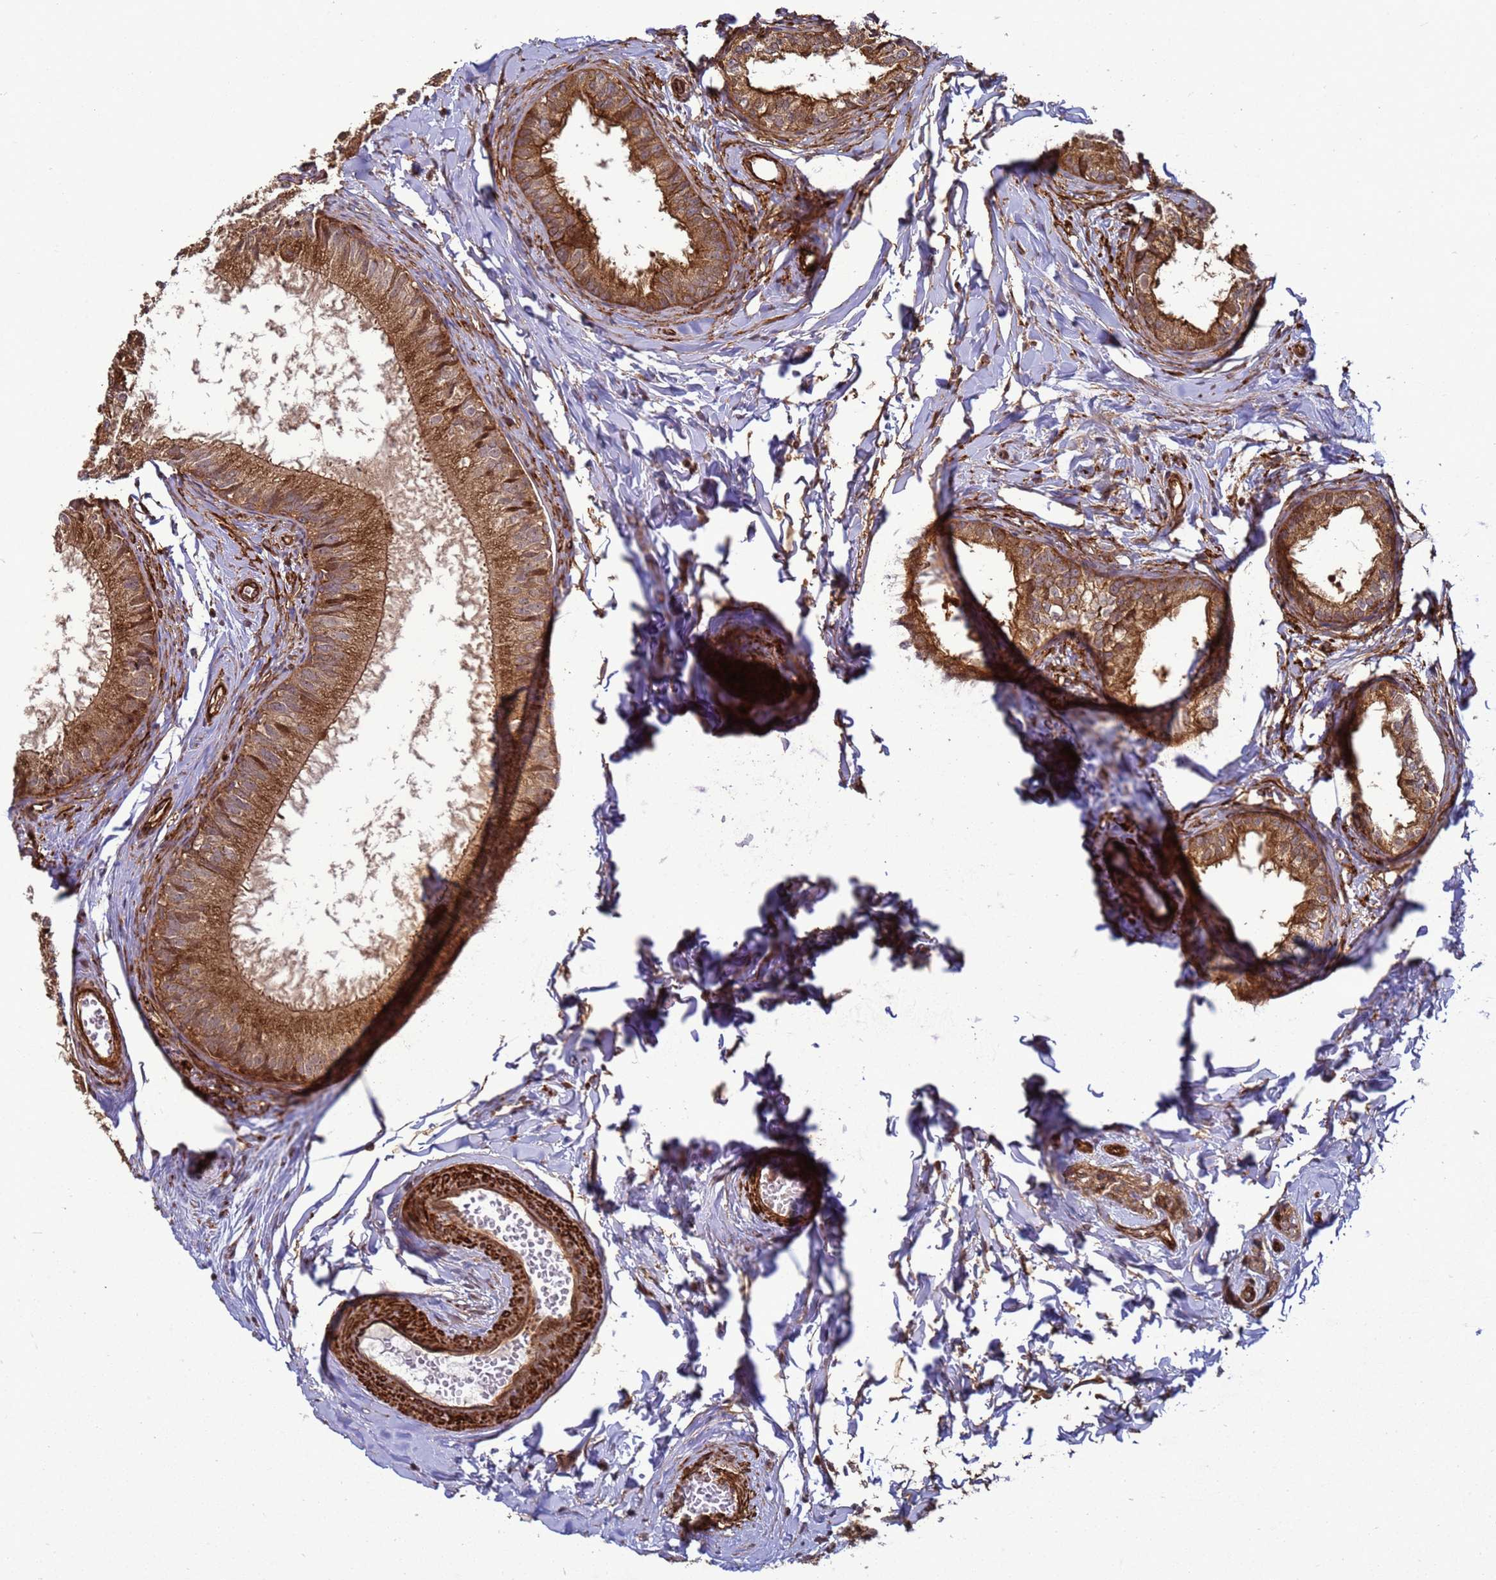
{"staining": {"intensity": "strong", "quantity": ">75%", "location": "cytoplasmic/membranous"}, "tissue": "epididymis", "cell_type": "Glandular cells", "image_type": "normal", "snomed": [{"axis": "morphology", "description": "Normal tissue, NOS"}, {"axis": "topography", "description": "Epididymis"}], "caption": "A brown stain labels strong cytoplasmic/membranous staining of a protein in glandular cells of benign human epididymis. (Brightfield microscopy of DAB IHC at high magnification).", "gene": "CNOT1", "patient": {"sex": "male", "age": 34}}